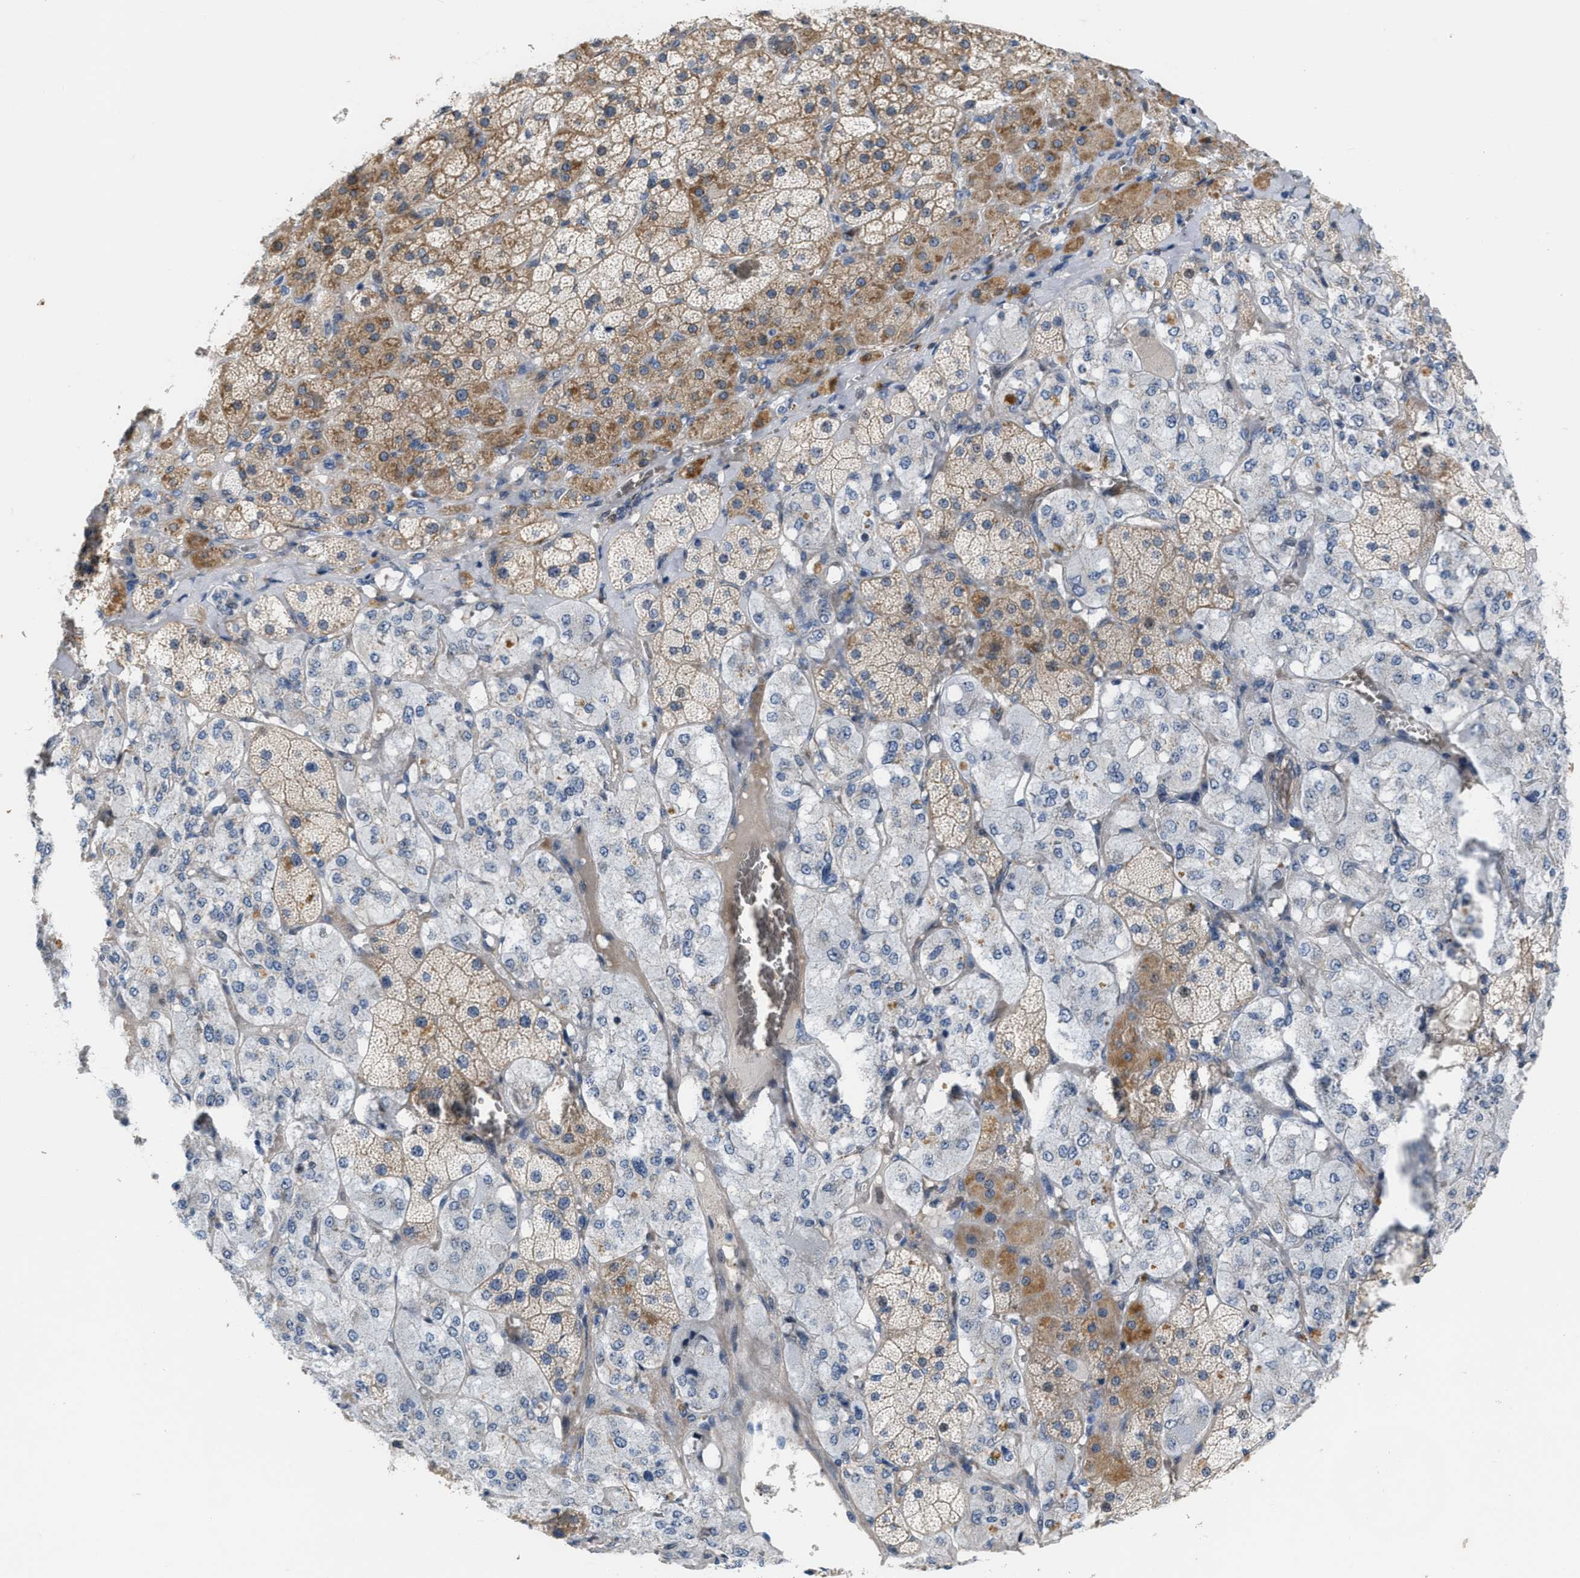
{"staining": {"intensity": "moderate", "quantity": "25%-75%", "location": "cytoplasmic/membranous,nuclear"}, "tissue": "adrenal gland", "cell_type": "Glandular cells", "image_type": "normal", "snomed": [{"axis": "morphology", "description": "Normal tissue, NOS"}, {"axis": "topography", "description": "Adrenal gland"}], "caption": "Adrenal gland stained with immunohistochemistry demonstrates moderate cytoplasmic/membranous,nuclear staining in approximately 25%-75% of glandular cells.", "gene": "POLR1F", "patient": {"sex": "male", "age": 57}}